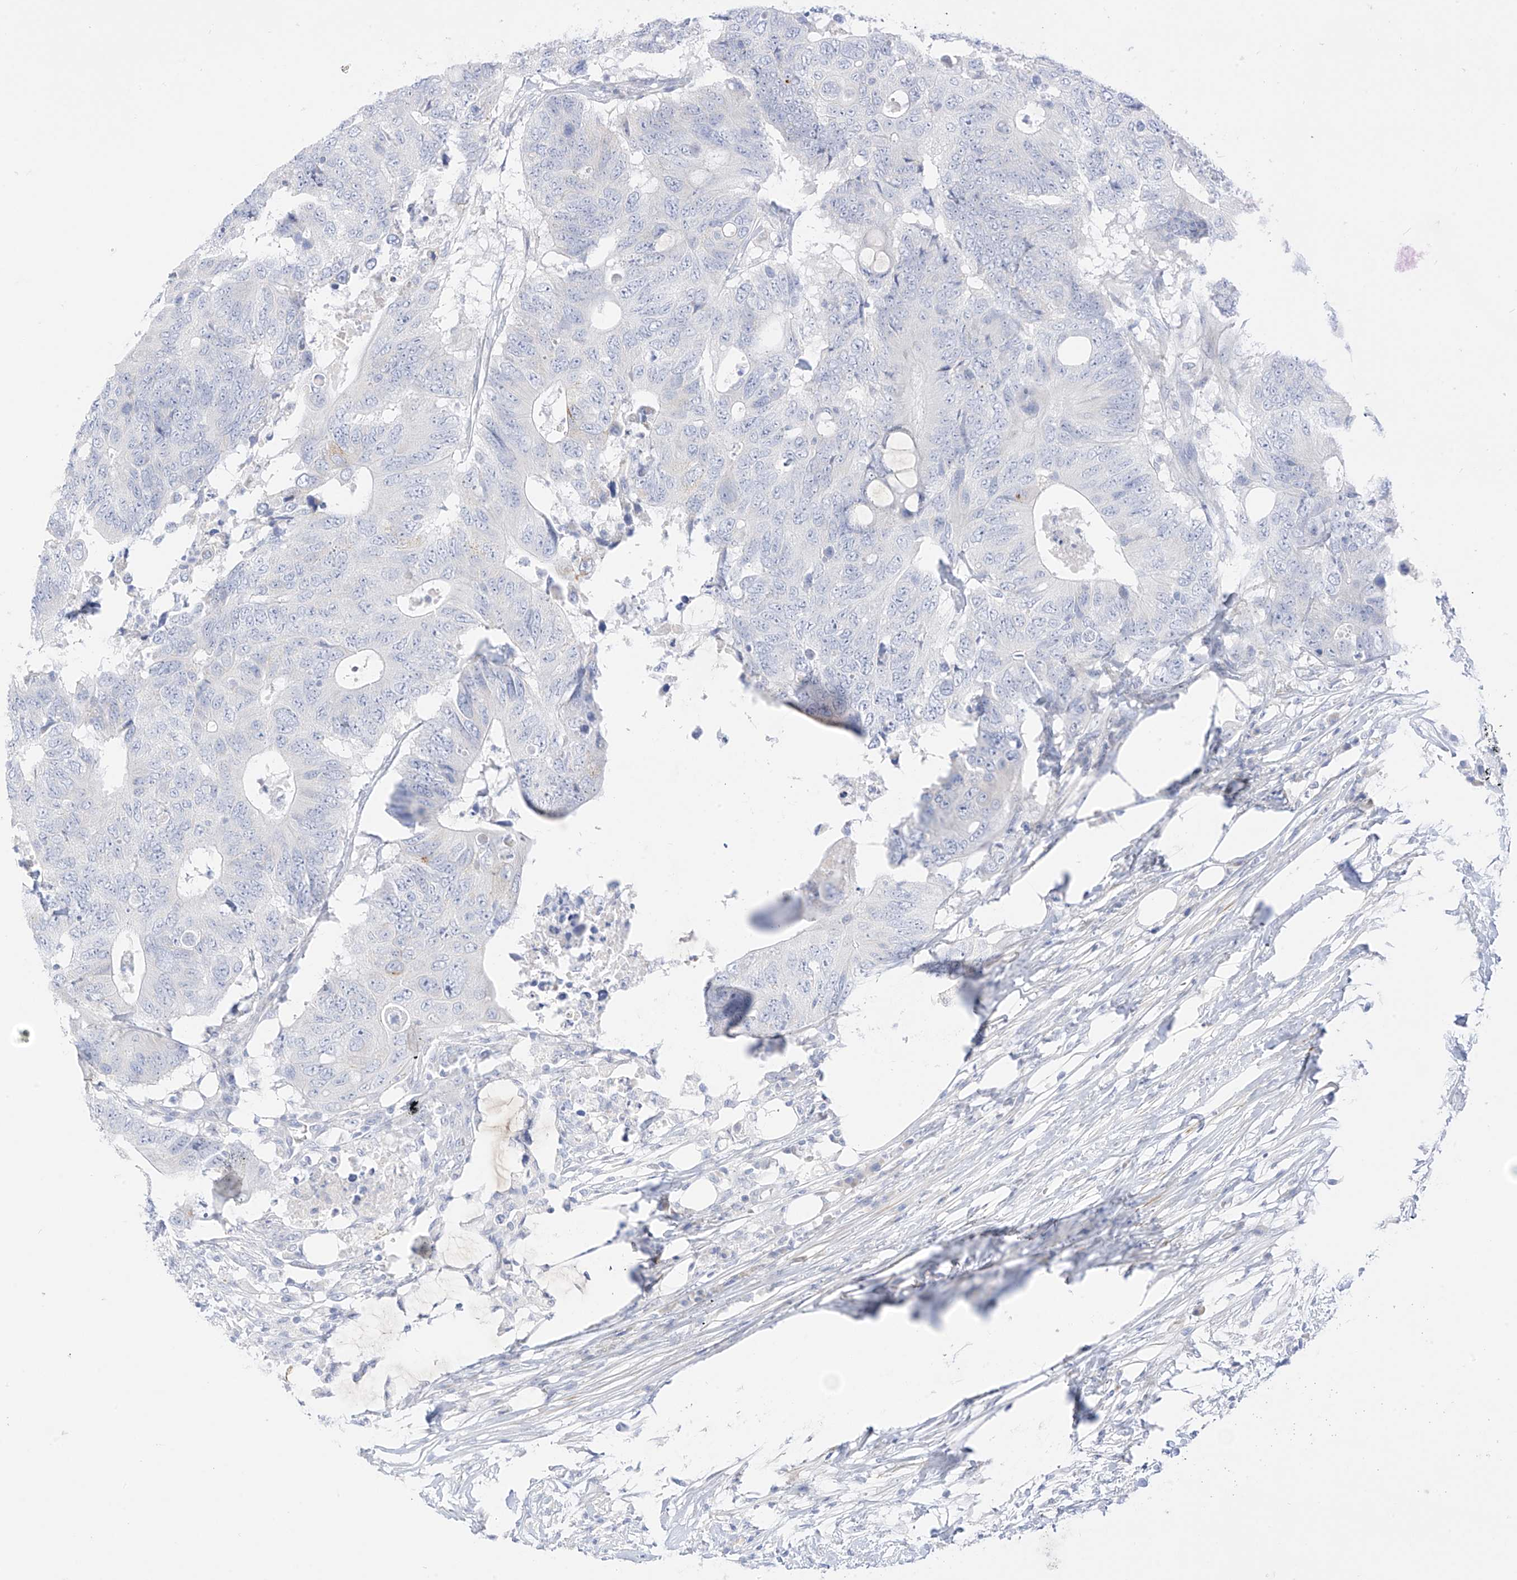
{"staining": {"intensity": "negative", "quantity": "none", "location": "none"}, "tissue": "colorectal cancer", "cell_type": "Tumor cells", "image_type": "cancer", "snomed": [{"axis": "morphology", "description": "Adenocarcinoma, NOS"}, {"axis": "topography", "description": "Colon"}], "caption": "Tumor cells show no significant protein expression in colorectal cancer (adenocarcinoma).", "gene": "ST3GAL5", "patient": {"sex": "male", "age": 71}}